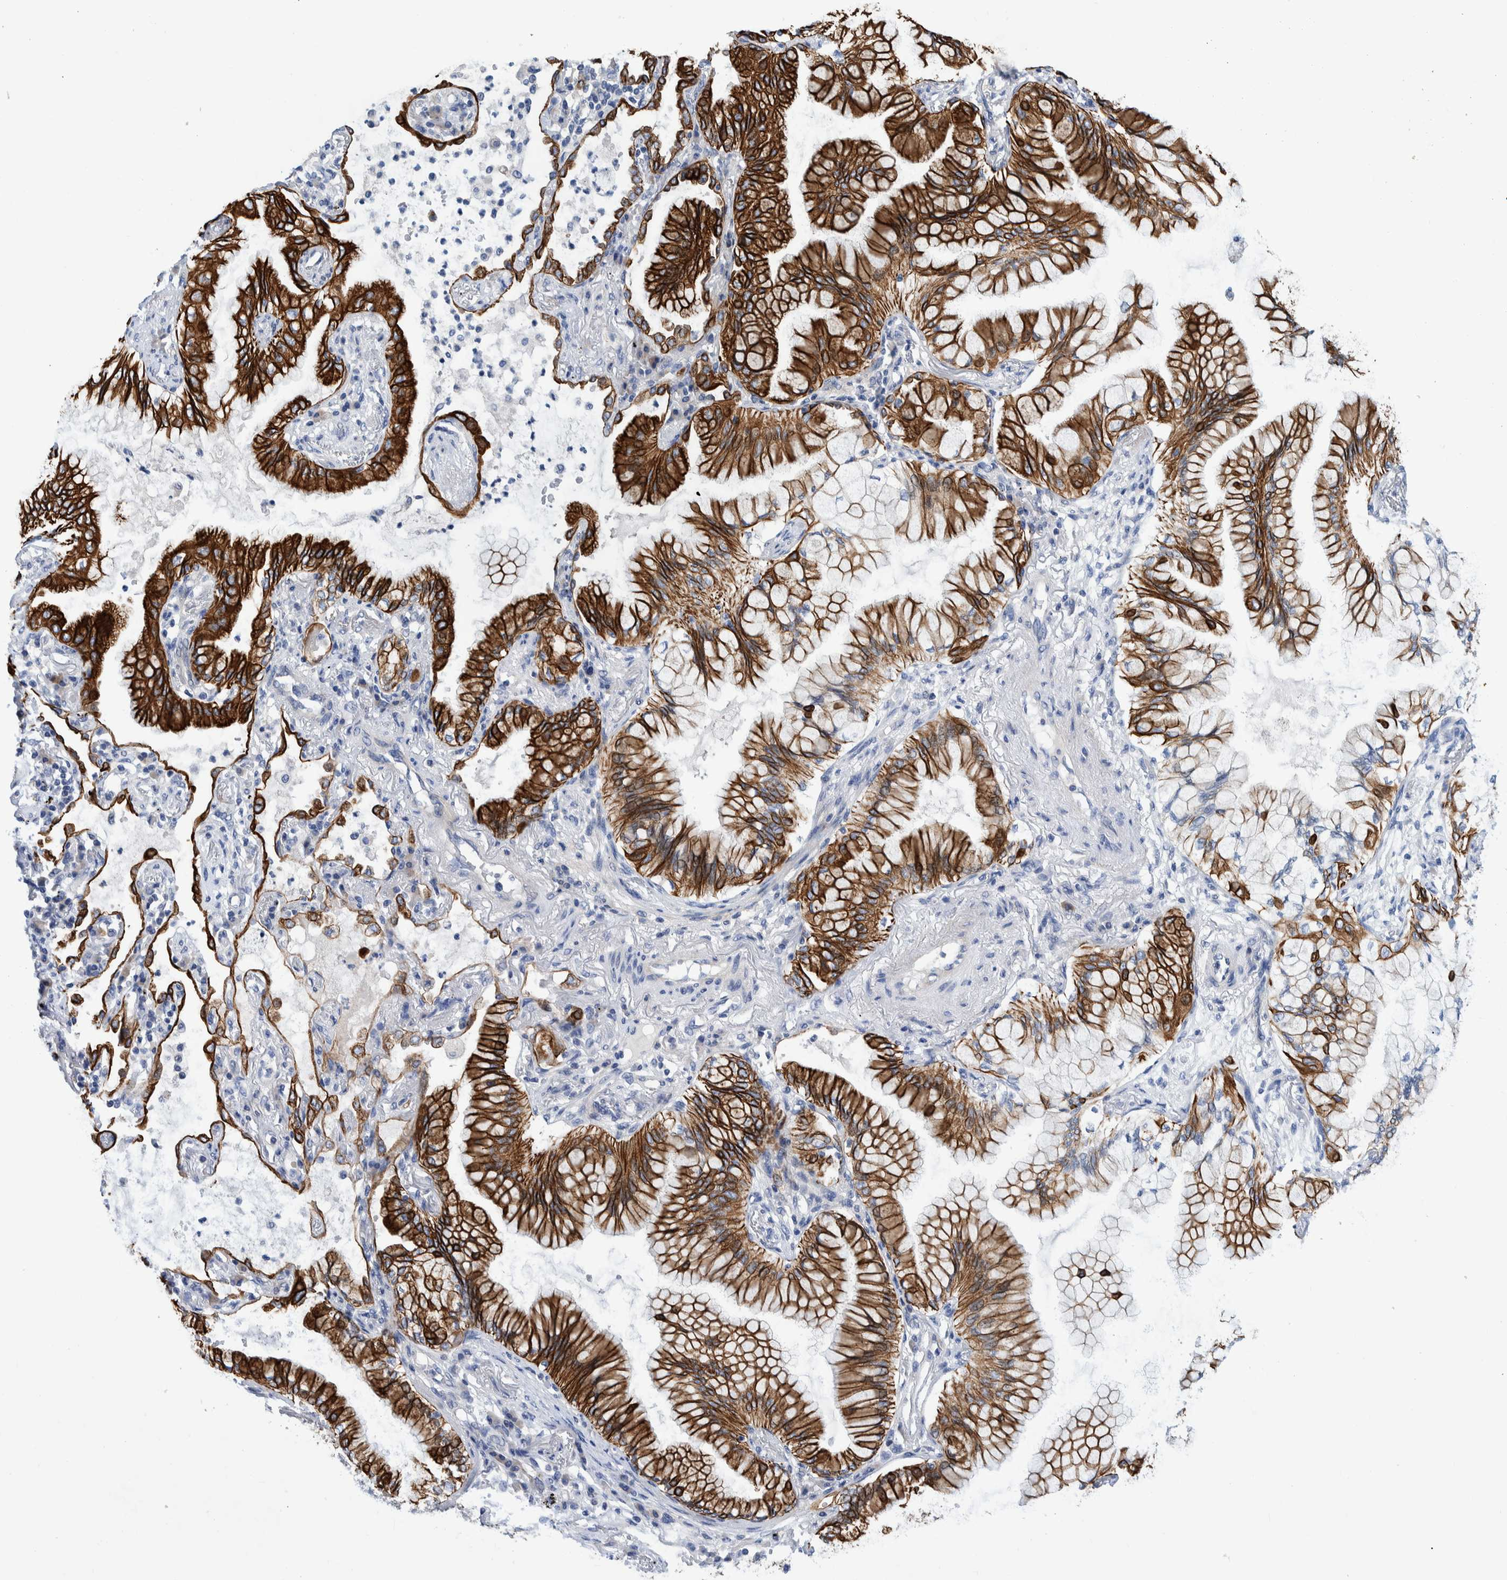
{"staining": {"intensity": "strong", "quantity": ">75%", "location": "cytoplasmic/membranous"}, "tissue": "lung cancer", "cell_type": "Tumor cells", "image_type": "cancer", "snomed": [{"axis": "morphology", "description": "Adenocarcinoma, NOS"}, {"axis": "topography", "description": "Lung"}], "caption": "High-power microscopy captured an immunohistochemistry histopathology image of lung adenocarcinoma, revealing strong cytoplasmic/membranous positivity in approximately >75% of tumor cells.", "gene": "MKS1", "patient": {"sex": "female", "age": 70}}